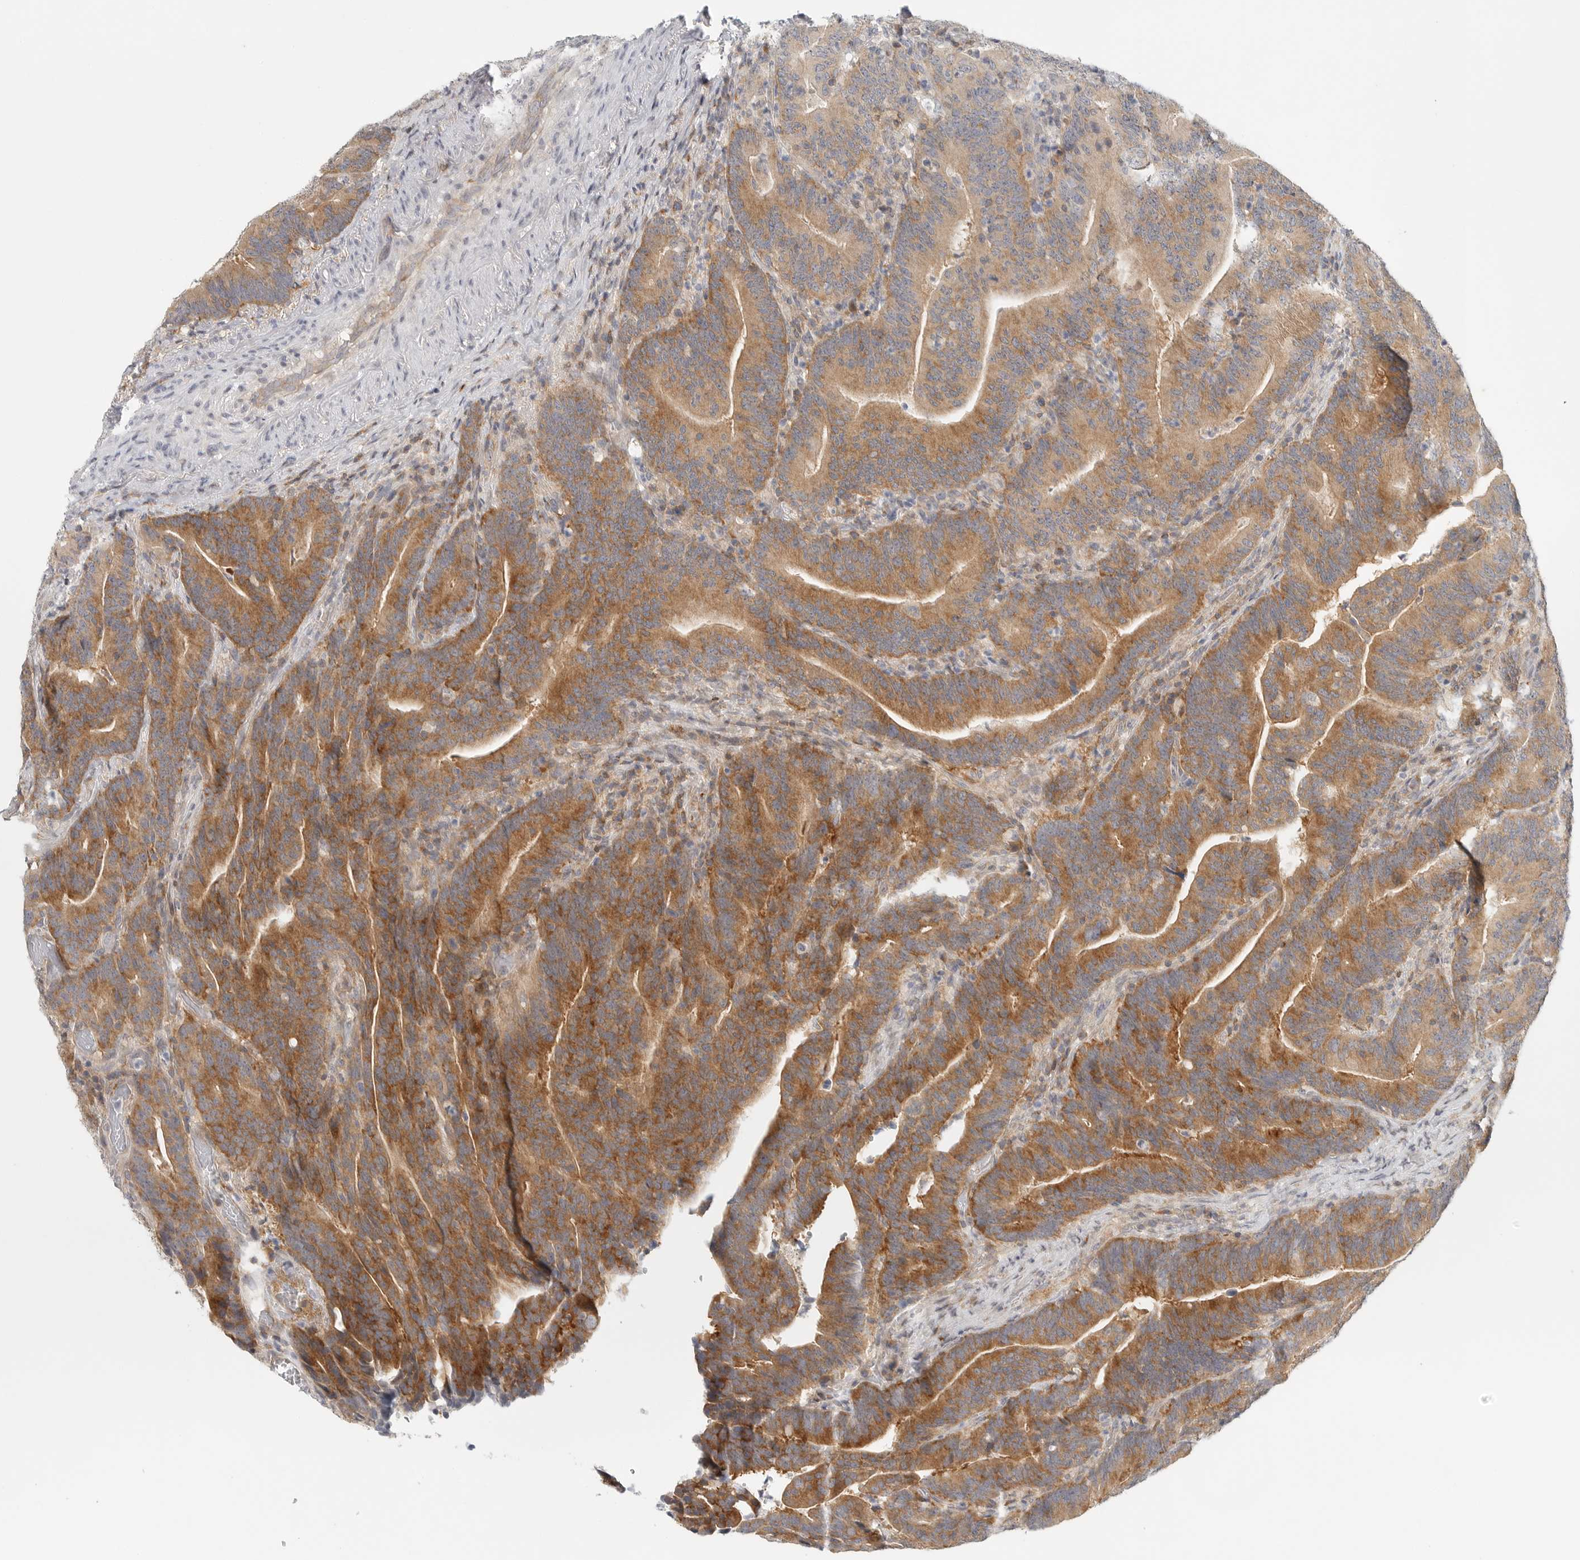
{"staining": {"intensity": "moderate", "quantity": ">75%", "location": "cytoplasmic/membranous"}, "tissue": "colorectal cancer", "cell_type": "Tumor cells", "image_type": "cancer", "snomed": [{"axis": "morphology", "description": "Adenocarcinoma, NOS"}, {"axis": "topography", "description": "Colon"}], "caption": "Immunohistochemistry of human colorectal adenocarcinoma displays medium levels of moderate cytoplasmic/membranous expression in approximately >75% of tumor cells. (brown staining indicates protein expression, while blue staining denotes nuclei).", "gene": "HDAC6", "patient": {"sex": "female", "age": 66}}